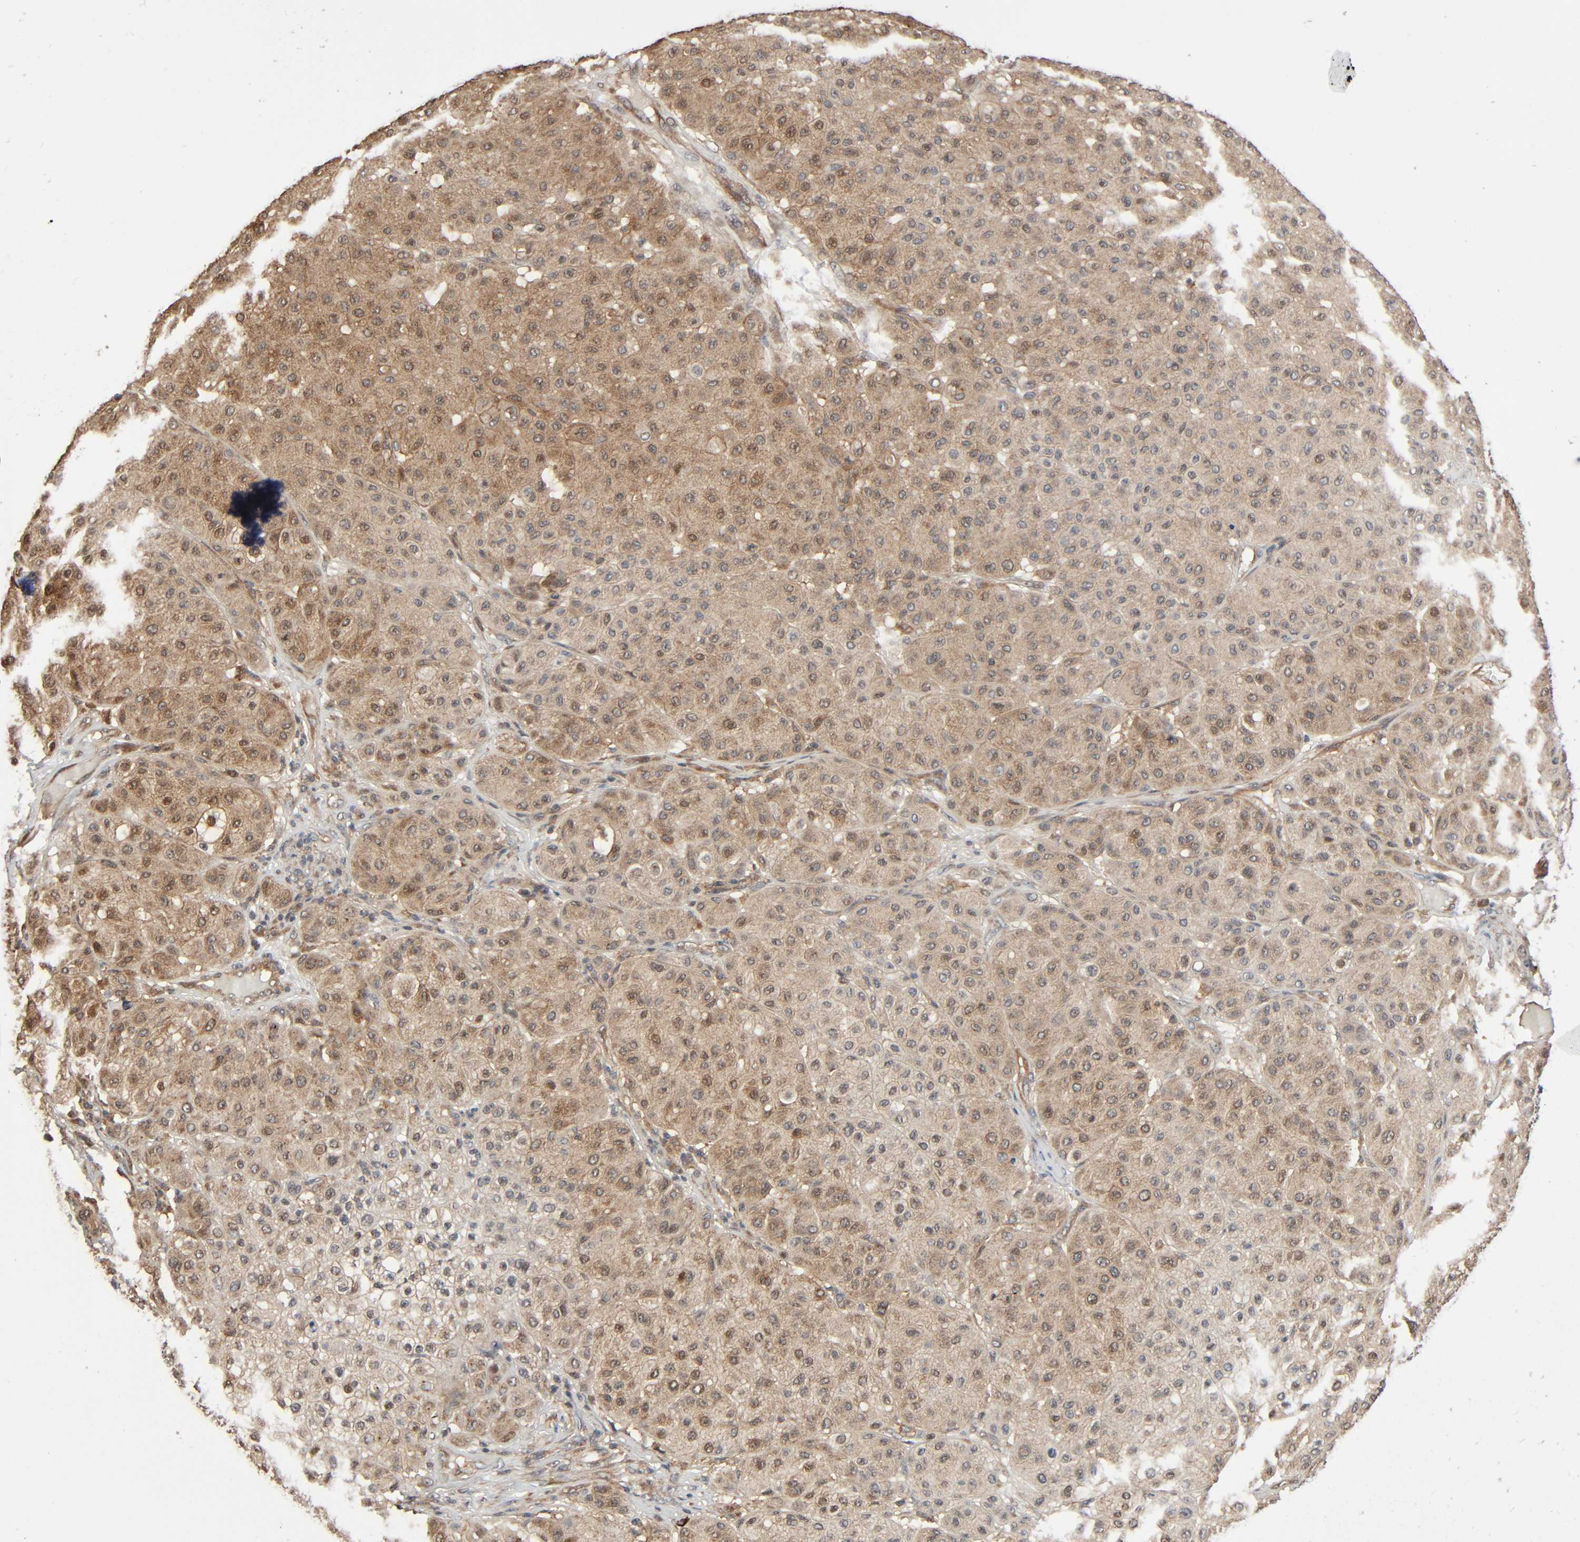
{"staining": {"intensity": "moderate", "quantity": ">75%", "location": "cytoplasmic/membranous,nuclear"}, "tissue": "melanoma", "cell_type": "Tumor cells", "image_type": "cancer", "snomed": [{"axis": "morphology", "description": "Normal tissue, NOS"}, {"axis": "morphology", "description": "Malignant melanoma, Metastatic site"}, {"axis": "topography", "description": "Skin"}], "caption": "Melanoma tissue reveals moderate cytoplasmic/membranous and nuclear positivity in approximately >75% of tumor cells", "gene": "PPP2R1B", "patient": {"sex": "male", "age": 41}}